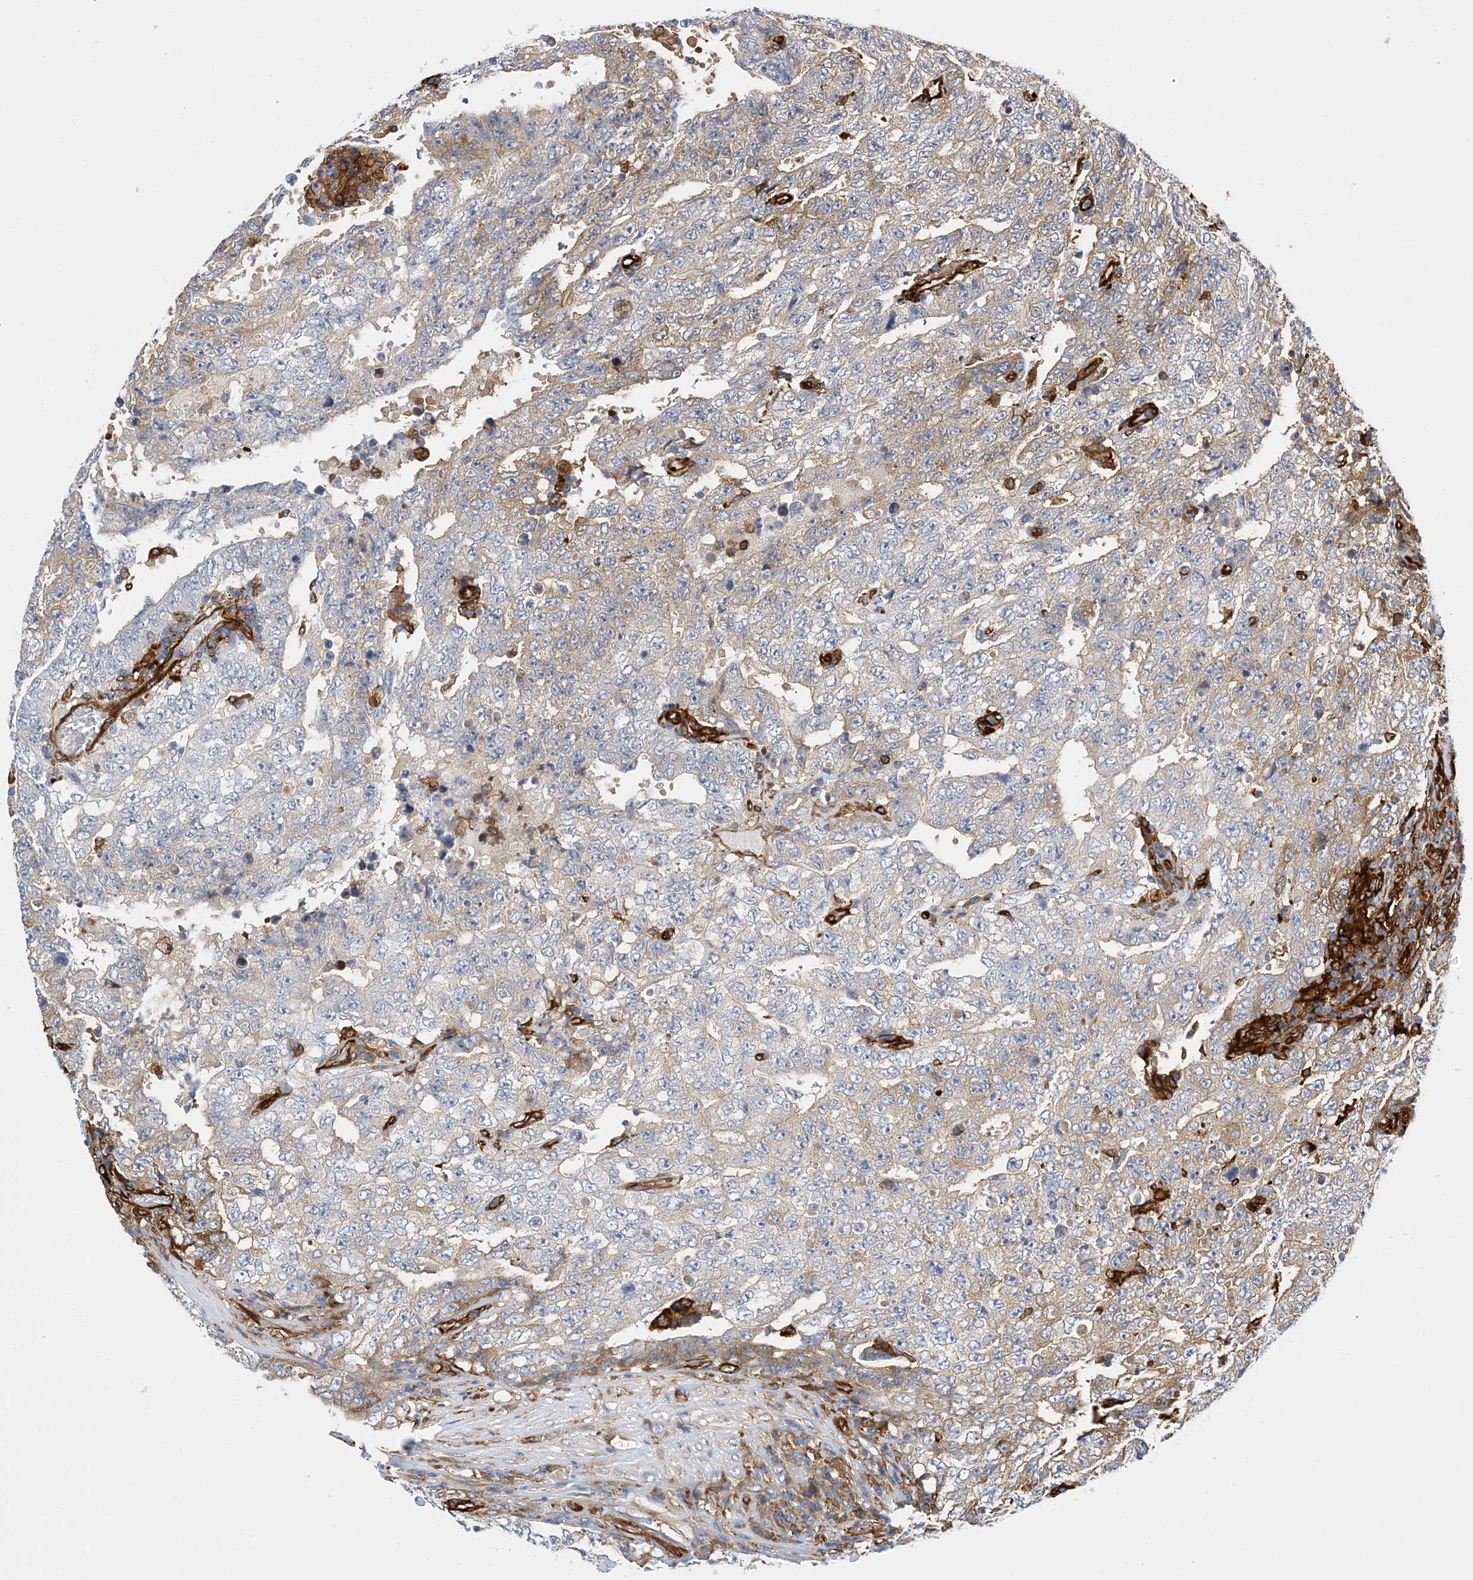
{"staining": {"intensity": "weak", "quantity": "25%-75%", "location": "cytoplasmic/membranous"}, "tissue": "testis cancer", "cell_type": "Tumor cells", "image_type": "cancer", "snomed": [{"axis": "morphology", "description": "Carcinoma, Embryonal, NOS"}, {"axis": "topography", "description": "Testis"}], "caption": "Protein positivity by IHC displays weak cytoplasmic/membranous expression in approximately 25%-75% of tumor cells in testis embryonal carcinoma.", "gene": "PCDHA2", "patient": {"sex": "male", "age": 26}}